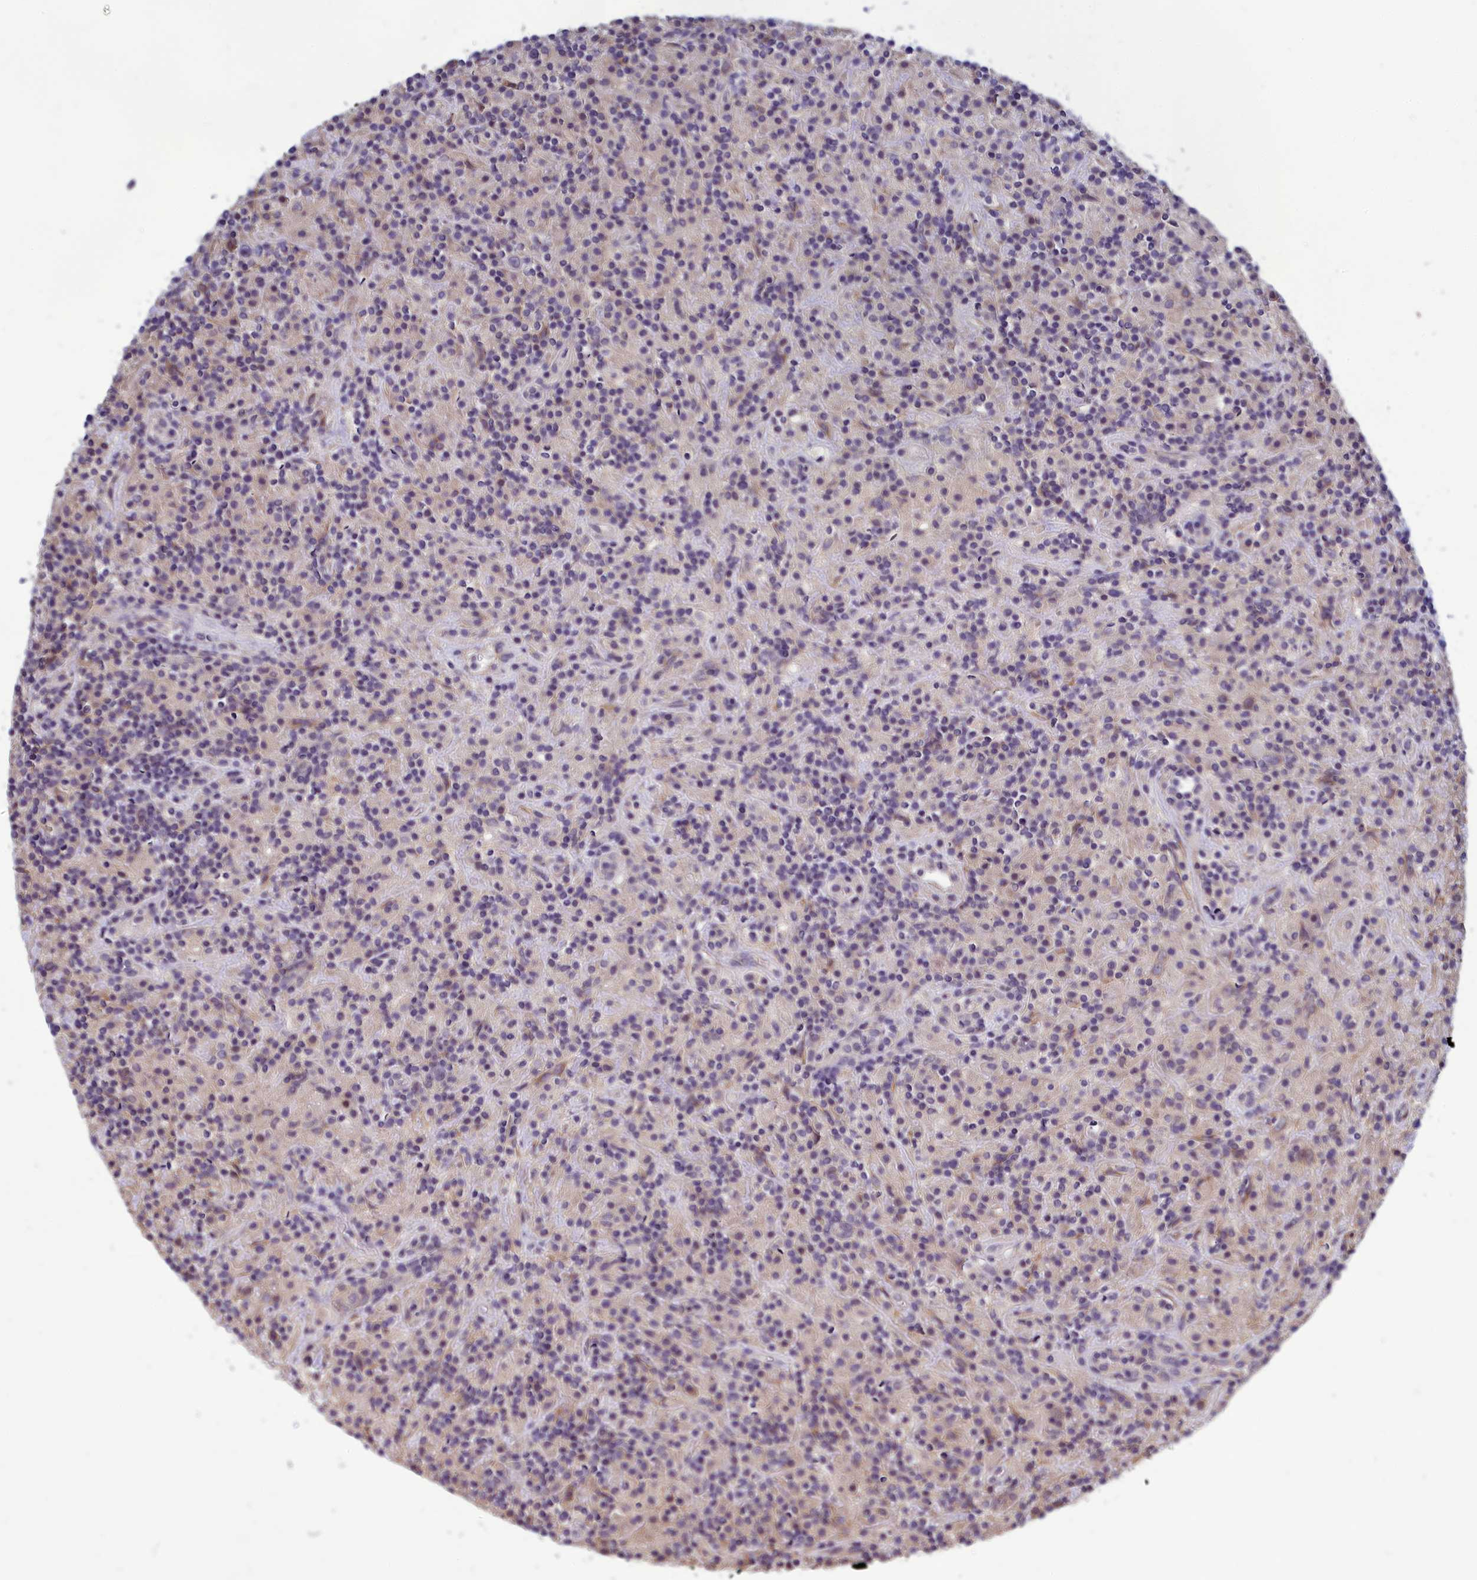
{"staining": {"intensity": "negative", "quantity": "none", "location": "none"}, "tissue": "lymphoma", "cell_type": "Tumor cells", "image_type": "cancer", "snomed": [{"axis": "morphology", "description": "Hodgkin's disease, NOS"}, {"axis": "topography", "description": "Lymph node"}], "caption": "Immunohistochemical staining of Hodgkin's disease demonstrates no significant staining in tumor cells.", "gene": "HECA", "patient": {"sex": "male", "age": 70}}